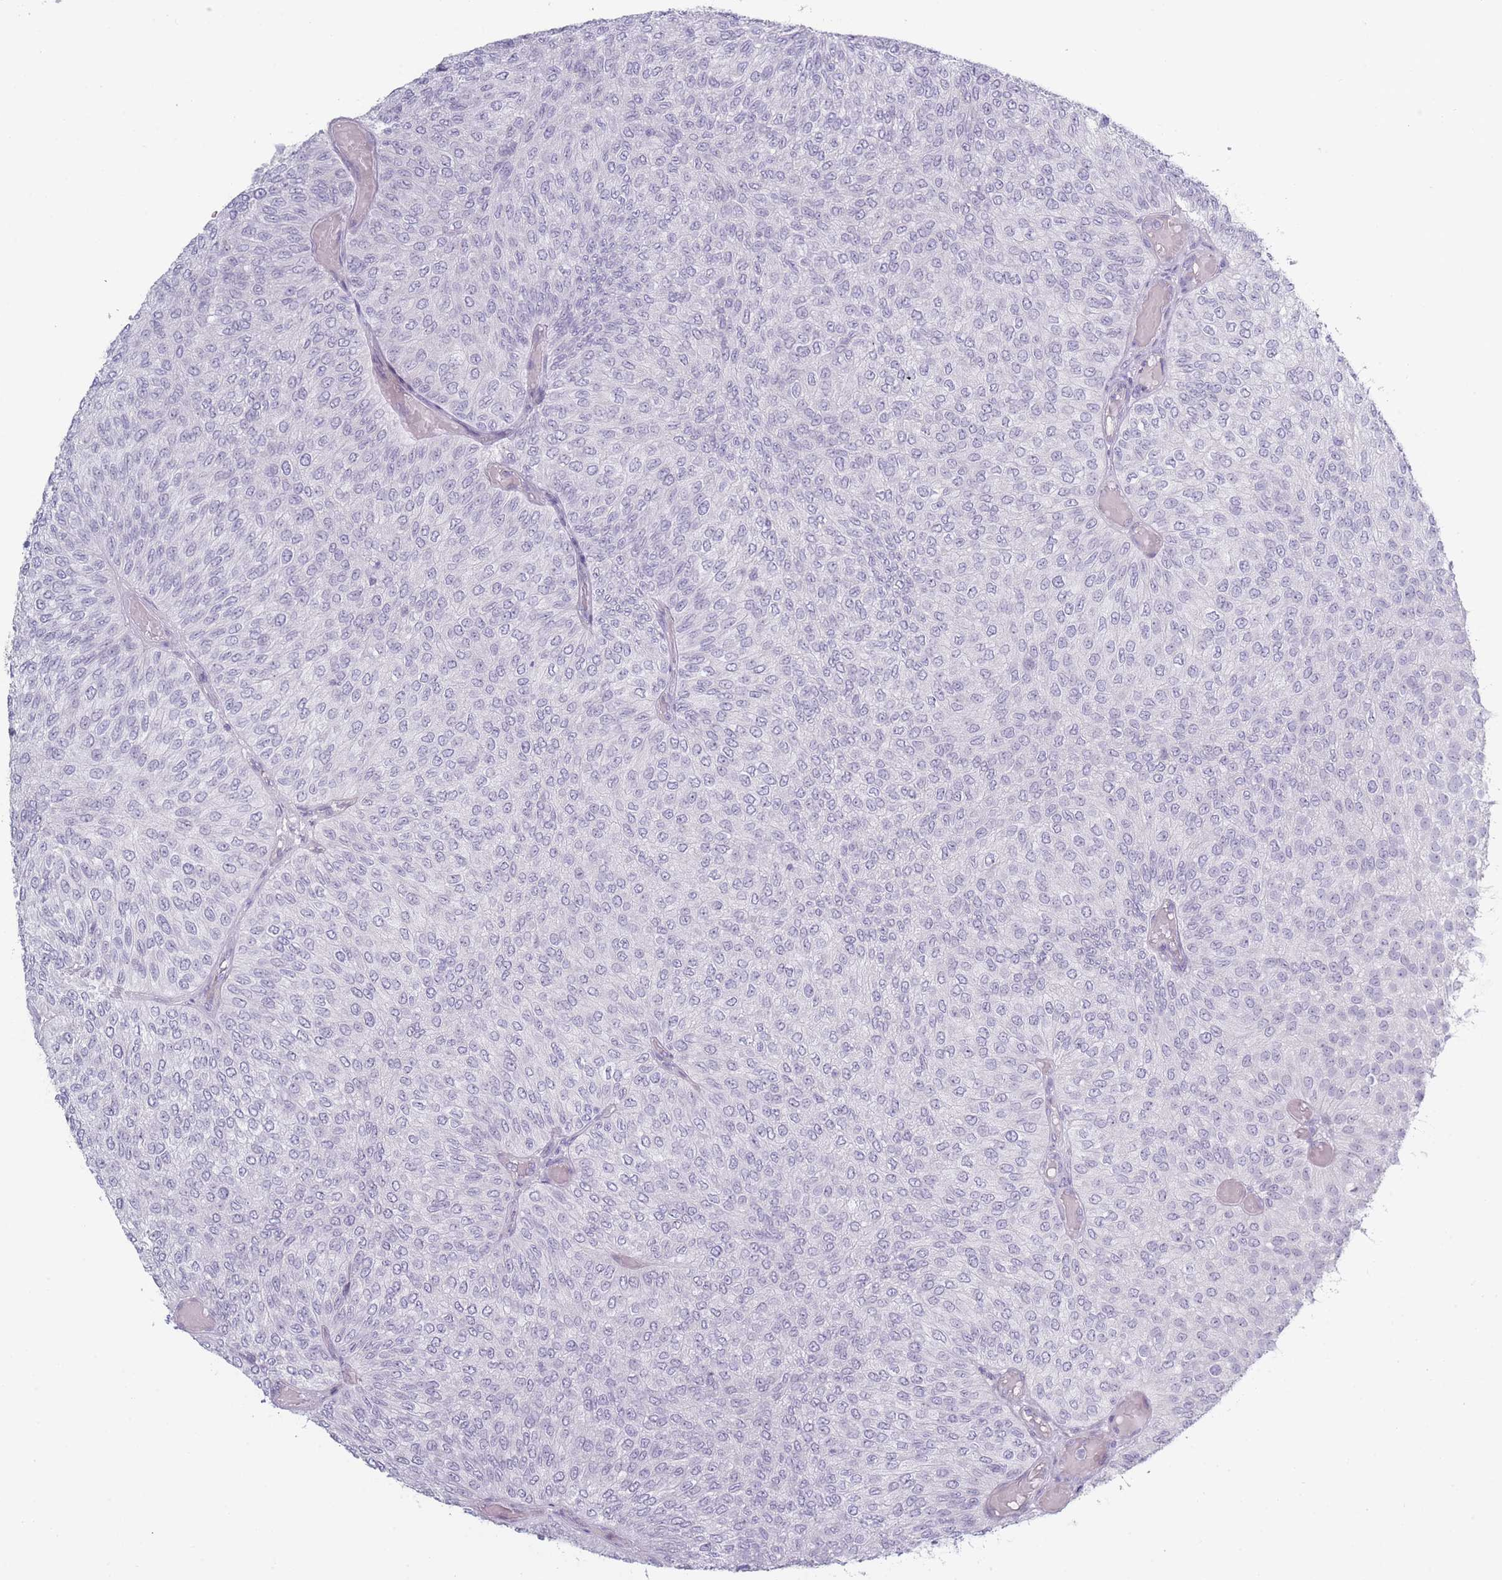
{"staining": {"intensity": "negative", "quantity": "none", "location": "none"}, "tissue": "urothelial cancer", "cell_type": "Tumor cells", "image_type": "cancer", "snomed": [{"axis": "morphology", "description": "Urothelial carcinoma, Low grade"}, {"axis": "topography", "description": "Urinary bladder"}], "caption": "Tumor cells are negative for brown protein staining in low-grade urothelial carcinoma.", "gene": "ROS1", "patient": {"sex": "male", "age": 78}}